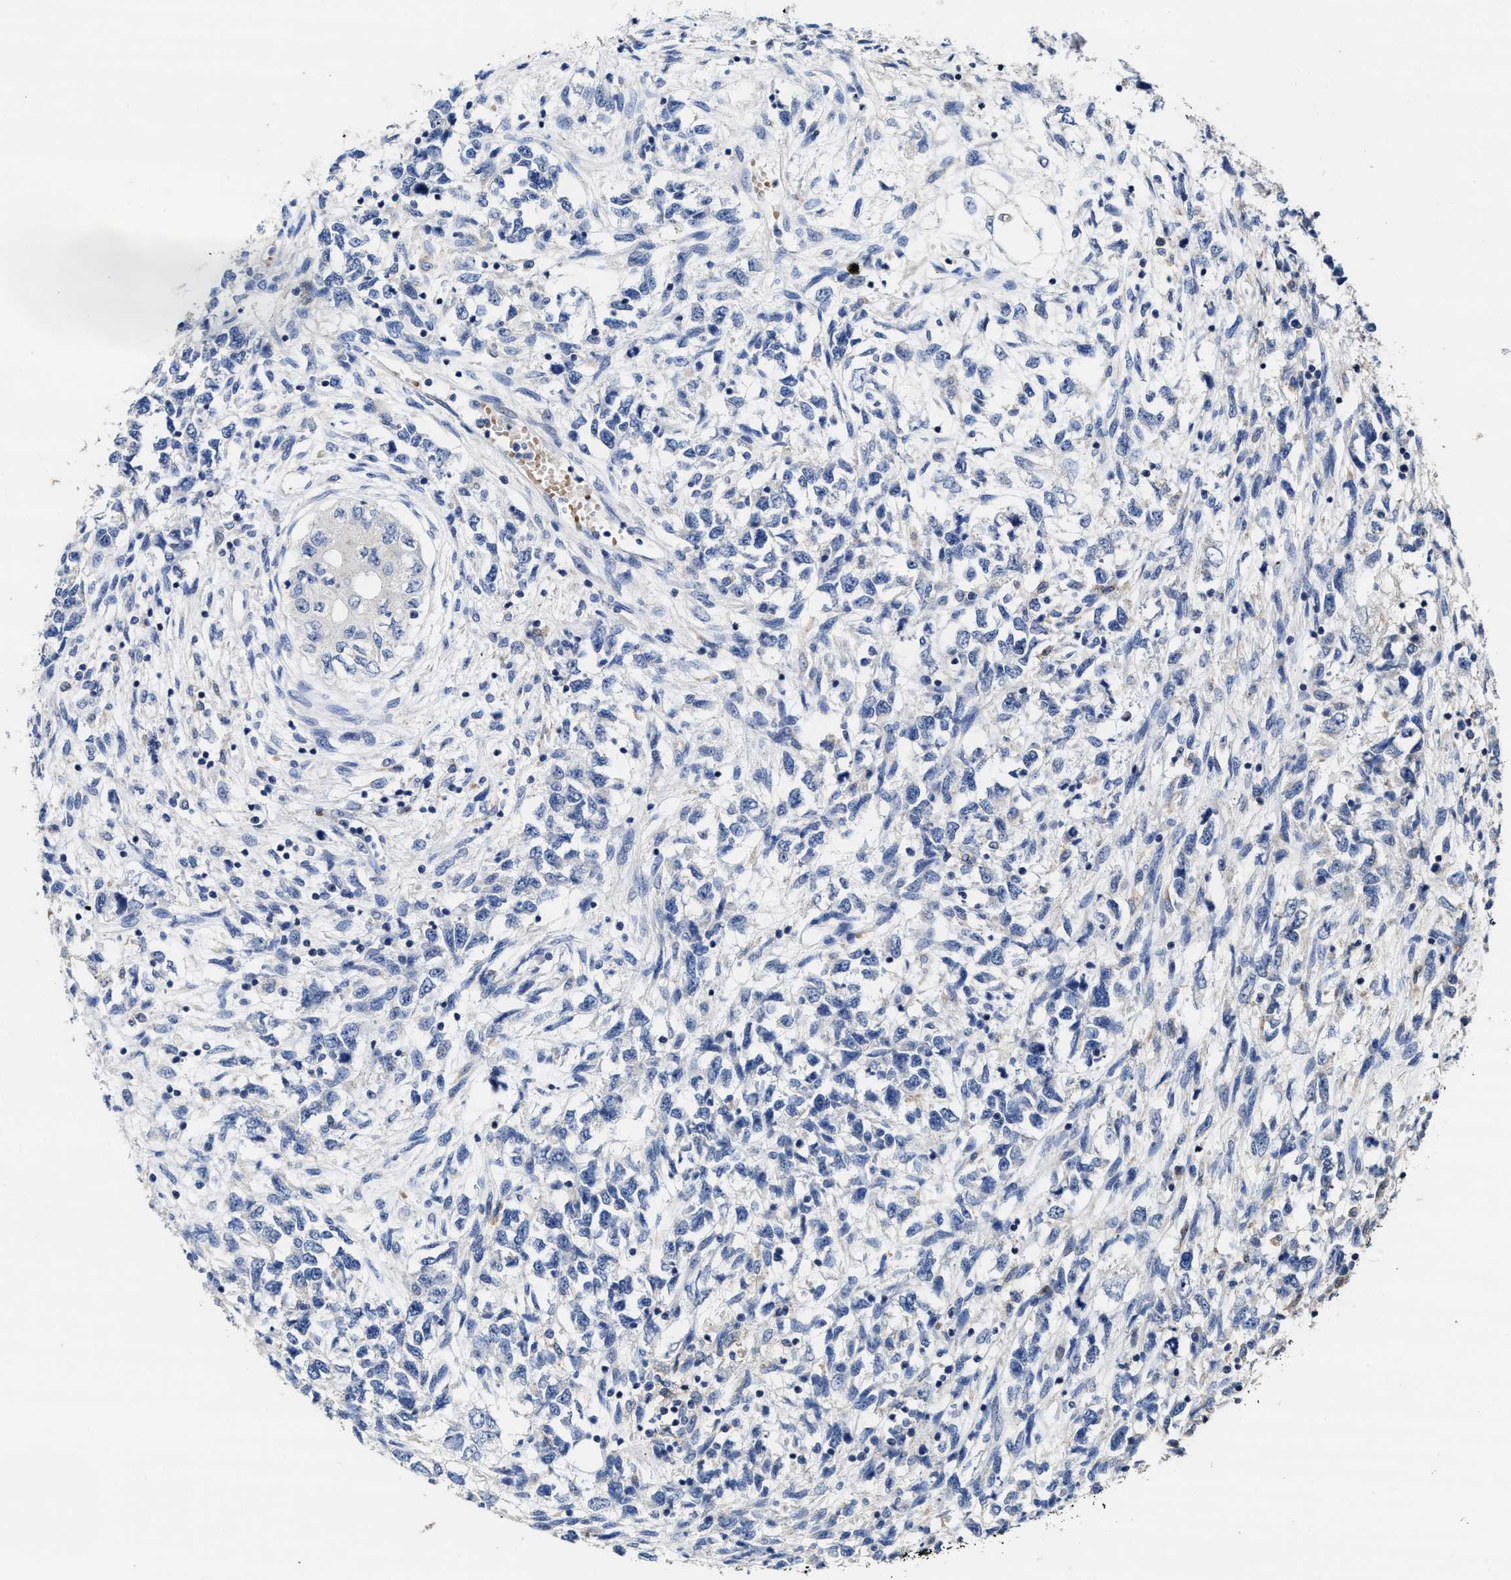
{"staining": {"intensity": "negative", "quantity": "none", "location": "none"}, "tissue": "testis cancer", "cell_type": "Tumor cells", "image_type": "cancer", "snomed": [{"axis": "morphology", "description": "Seminoma, NOS"}, {"axis": "topography", "description": "Testis"}], "caption": "There is no significant positivity in tumor cells of testis cancer (seminoma).", "gene": "ZFAT", "patient": {"sex": "male", "age": 28}}